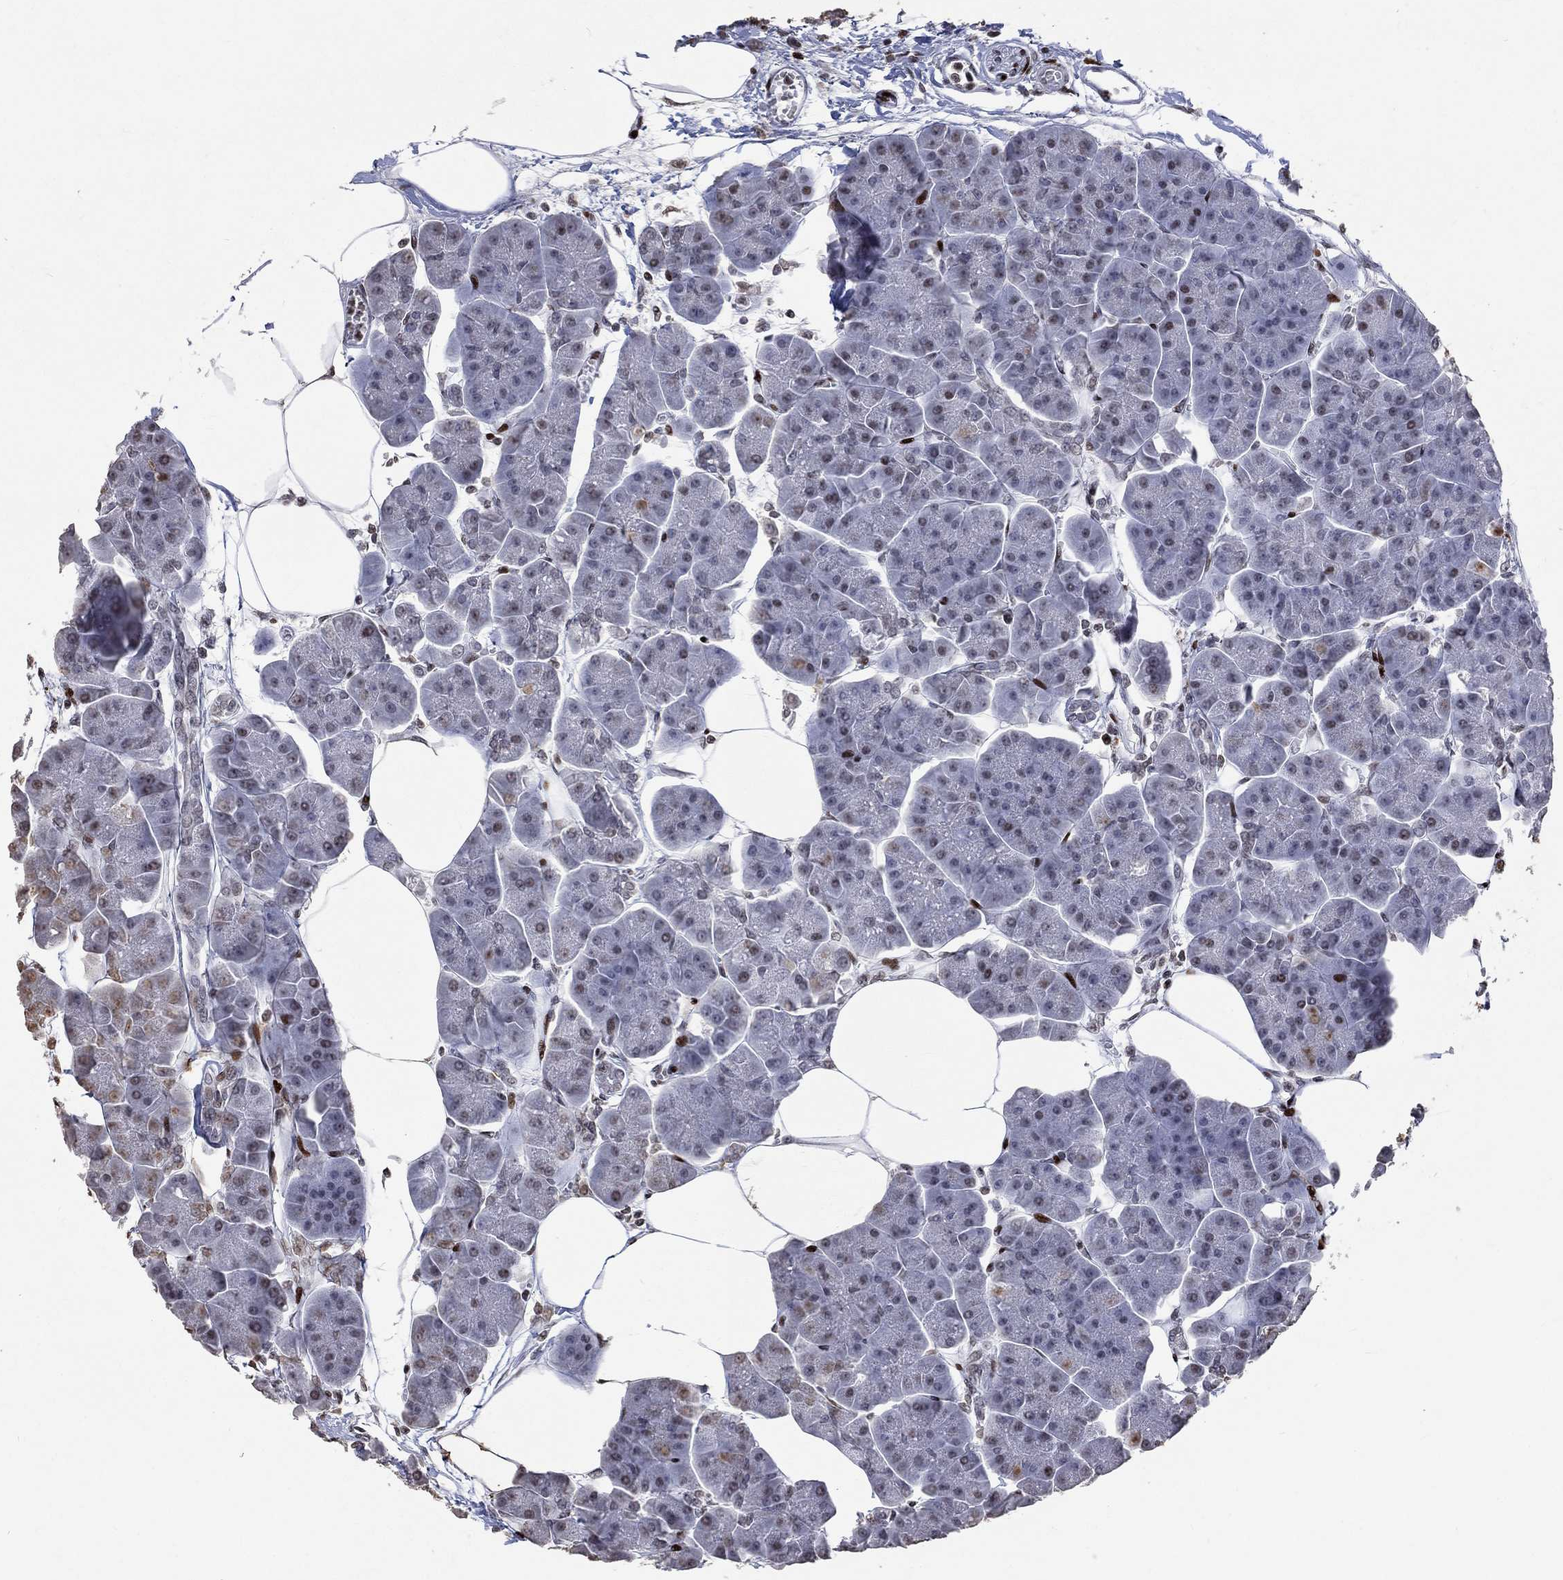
{"staining": {"intensity": "strong", "quantity": "<25%", "location": "nuclear"}, "tissue": "pancreas", "cell_type": "Exocrine glandular cells", "image_type": "normal", "snomed": [{"axis": "morphology", "description": "Normal tissue, NOS"}, {"axis": "topography", "description": "Adipose tissue"}, {"axis": "topography", "description": "Pancreas"}, {"axis": "topography", "description": "Peripheral nerve tissue"}], "caption": "A photomicrograph showing strong nuclear positivity in about <25% of exocrine glandular cells in benign pancreas, as visualized by brown immunohistochemical staining.", "gene": "SRSF3", "patient": {"sex": "female", "age": 58}}